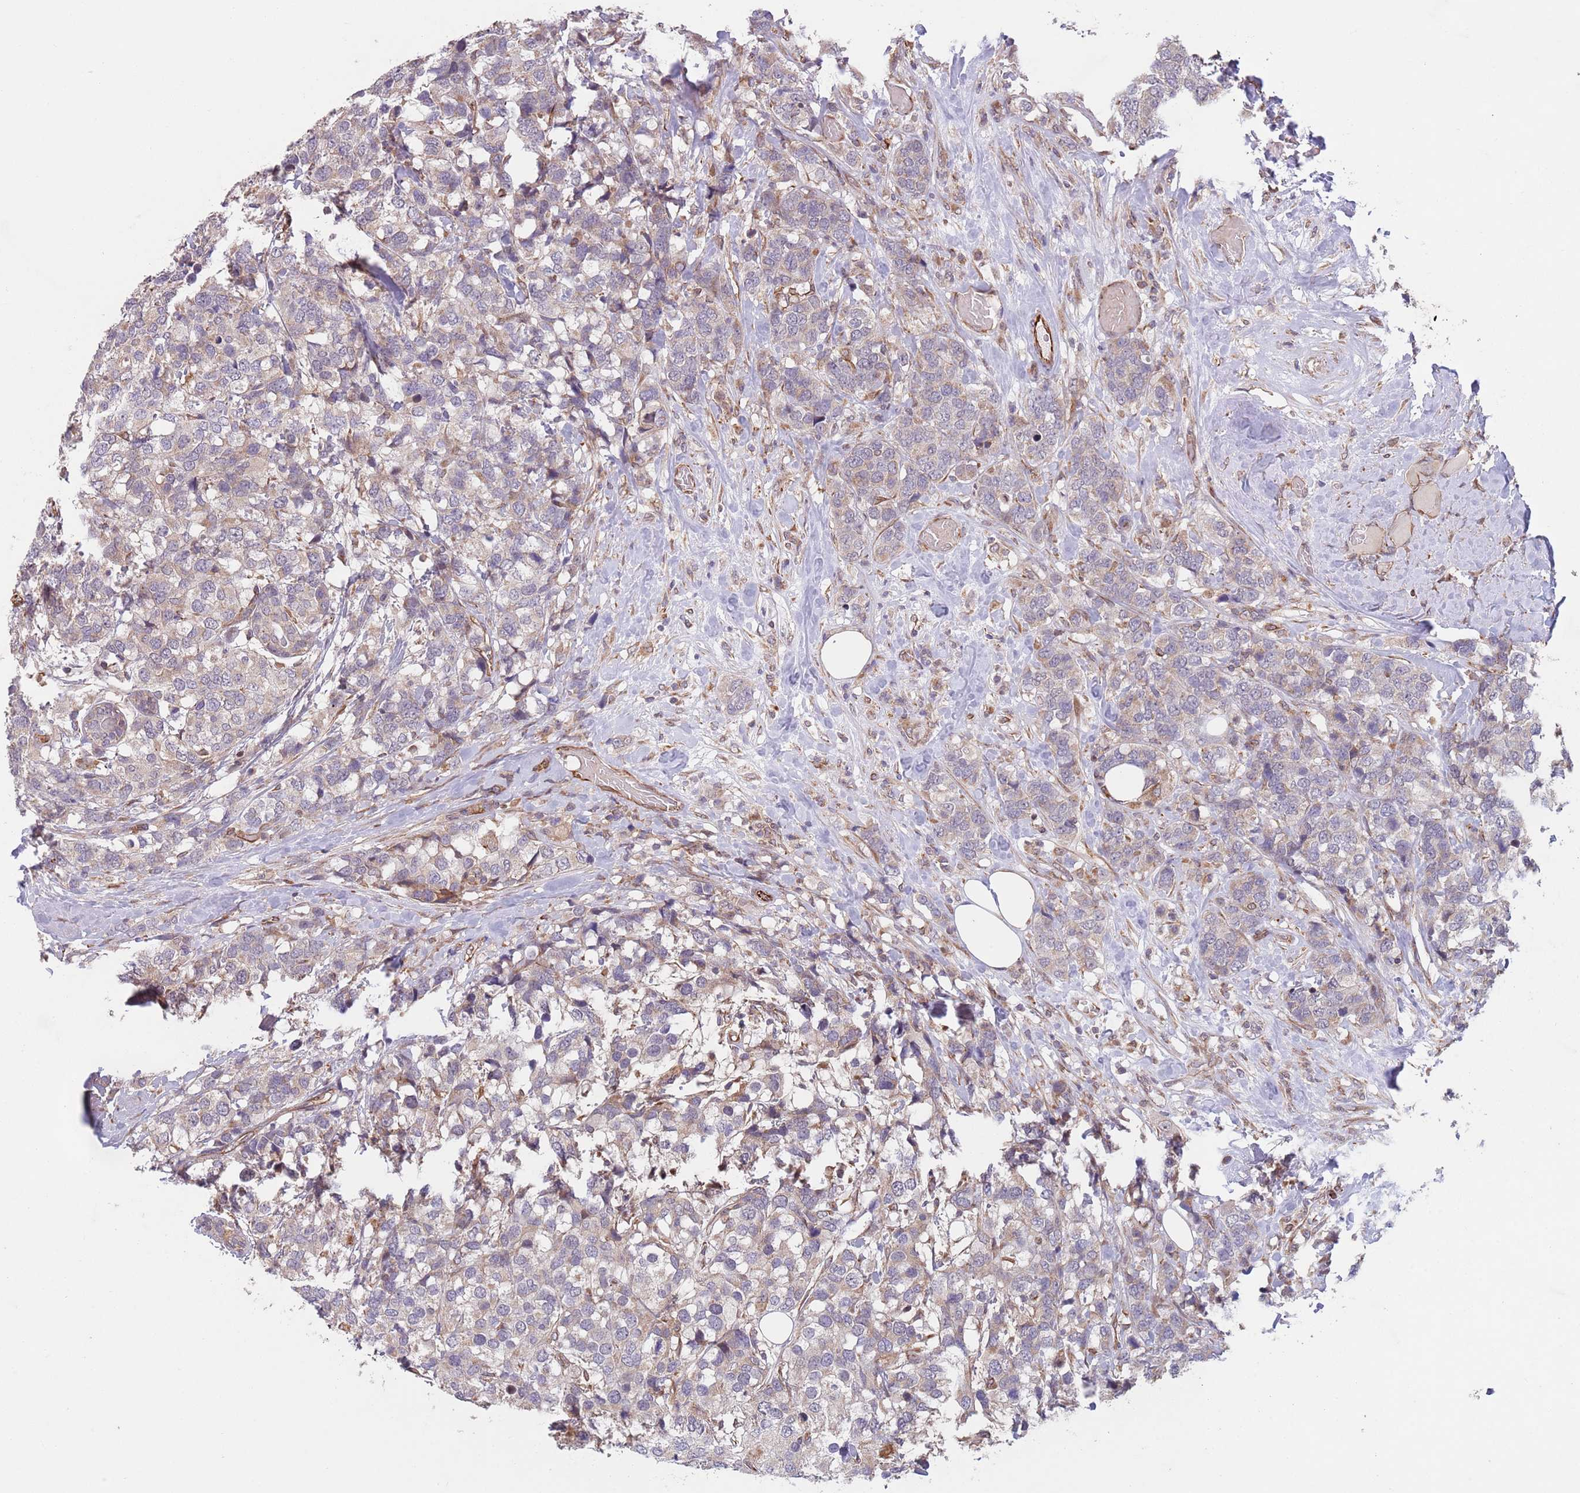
{"staining": {"intensity": "negative", "quantity": "none", "location": "none"}, "tissue": "breast cancer", "cell_type": "Tumor cells", "image_type": "cancer", "snomed": [{"axis": "morphology", "description": "Lobular carcinoma"}, {"axis": "topography", "description": "Breast"}], "caption": "Immunohistochemistry image of human lobular carcinoma (breast) stained for a protein (brown), which exhibits no positivity in tumor cells. (Stains: DAB (3,3'-diaminobenzidine) immunohistochemistry (IHC) with hematoxylin counter stain, Microscopy: brightfield microscopy at high magnification).", "gene": "CHD9", "patient": {"sex": "female", "age": 59}}